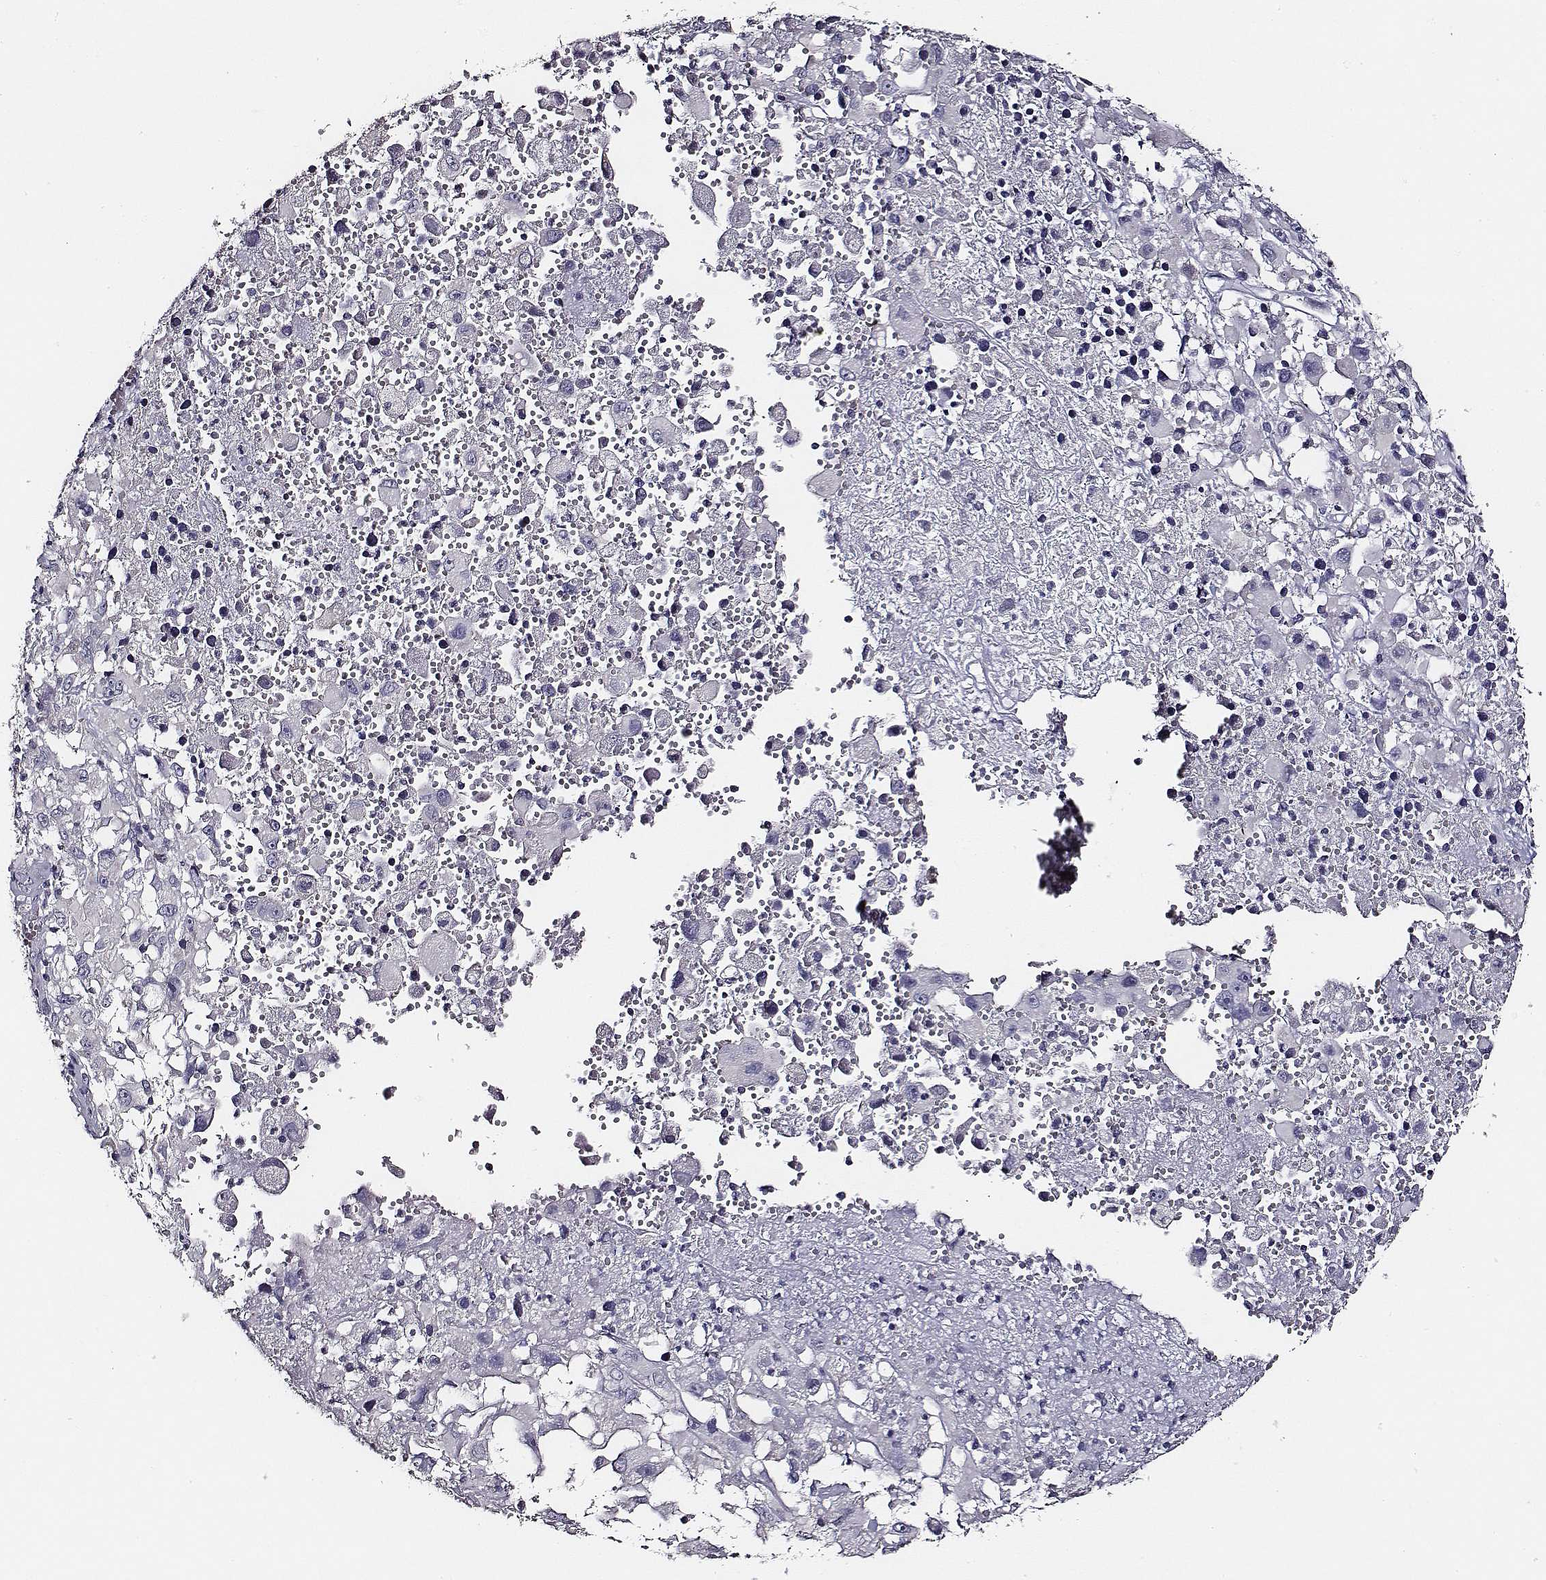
{"staining": {"intensity": "negative", "quantity": "none", "location": "none"}, "tissue": "melanoma", "cell_type": "Tumor cells", "image_type": "cancer", "snomed": [{"axis": "morphology", "description": "Malignant melanoma, Metastatic site"}, {"axis": "topography", "description": "Soft tissue"}], "caption": "Tumor cells are negative for brown protein staining in melanoma.", "gene": "AADAT", "patient": {"sex": "male", "age": 50}}